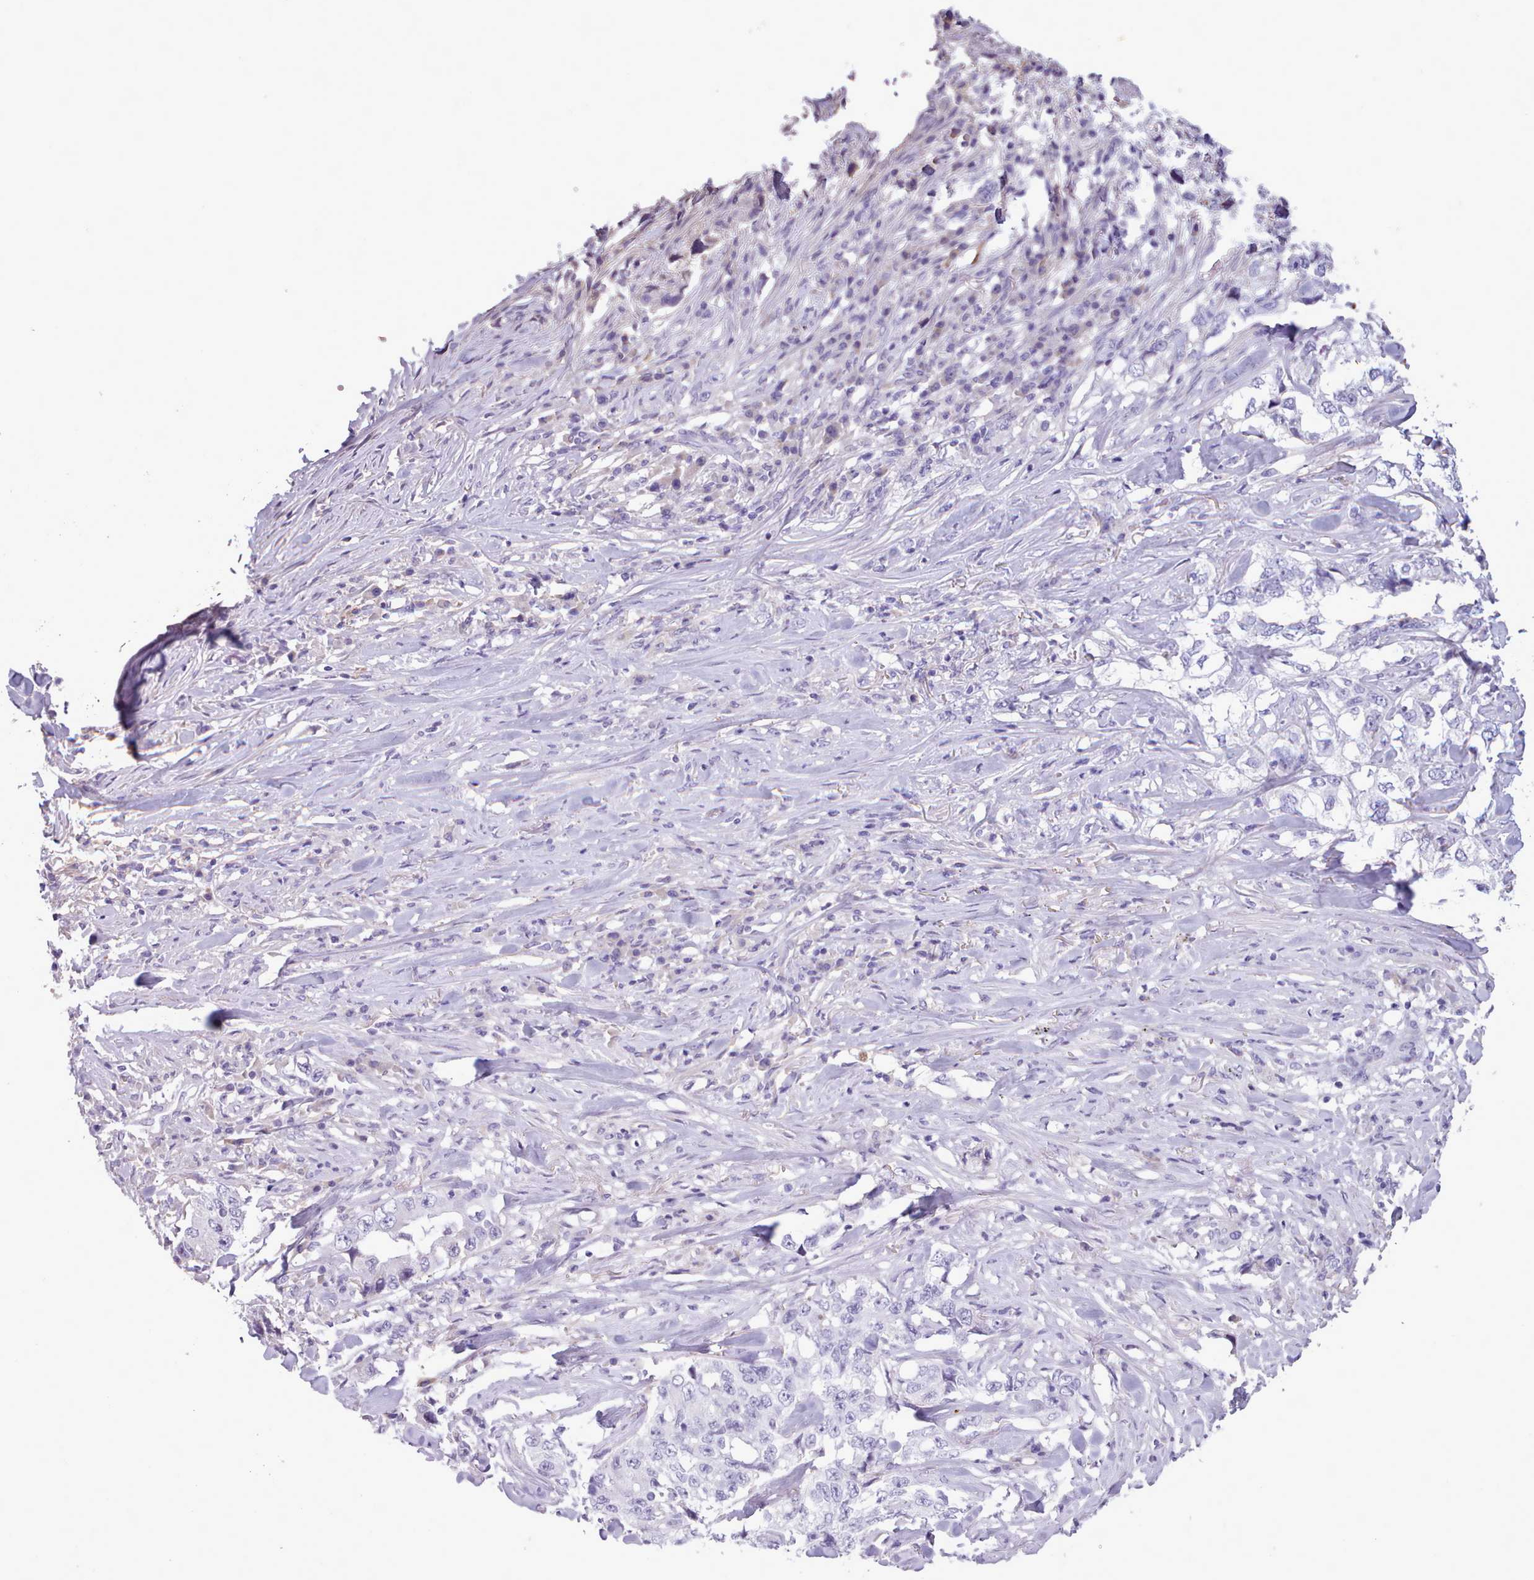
{"staining": {"intensity": "negative", "quantity": "none", "location": "none"}, "tissue": "lung cancer", "cell_type": "Tumor cells", "image_type": "cancer", "snomed": [{"axis": "morphology", "description": "Adenocarcinoma, NOS"}, {"axis": "topography", "description": "Lung"}], "caption": "This is an IHC image of lung cancer (adenocarcinoma). There is no positivity in tumor cells.", "gene": "CYP2A13", "patient": {"sex": "female", "age": 51}}